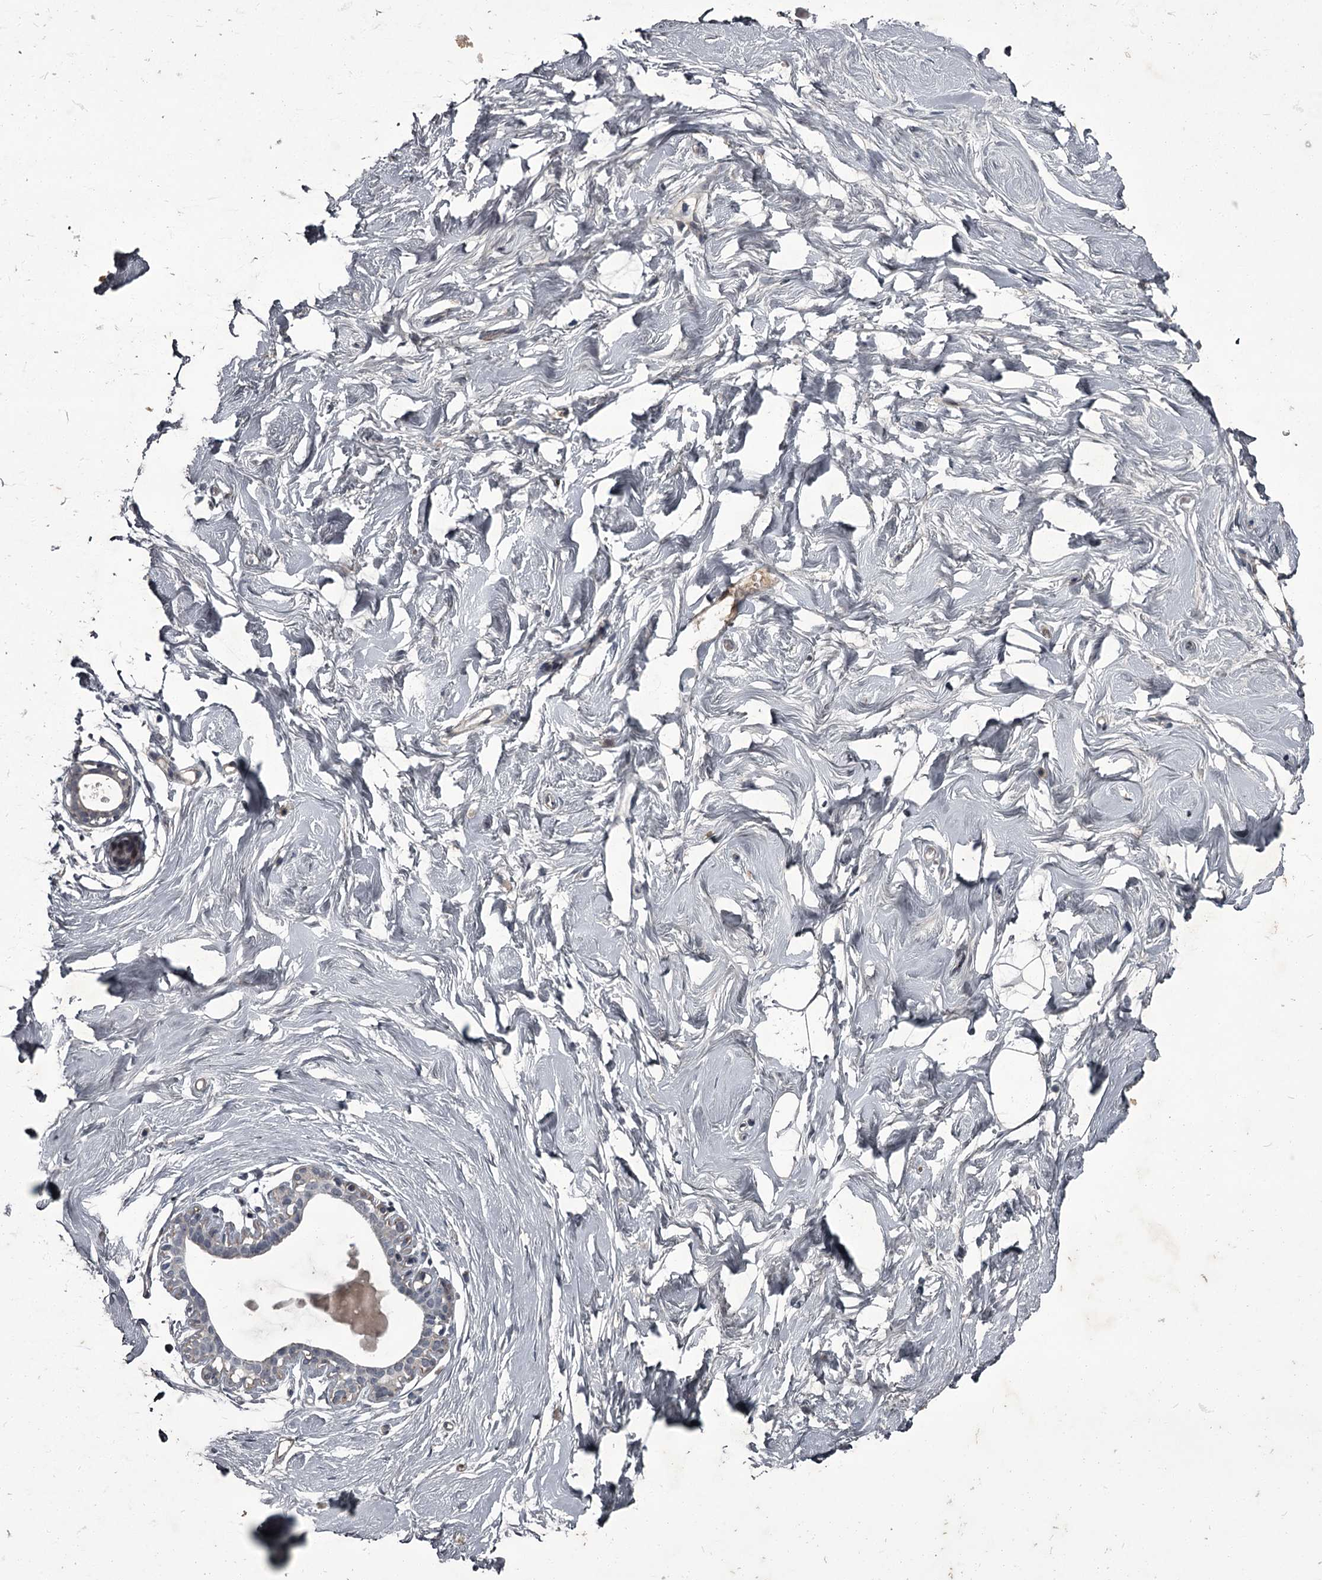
{"staining": {"intensity": "negative", "quantity": "none", "location": "none"}, "tissue": "breast", "cell_type": "Adipocytes", "image_type": "normal", "snomed": [{"axis": "morphology", "description": "Normal tissue, NOS"}, {"axis": "morphology", "description": "Adenoma, NOS"}, {"axis": "topography", "description": "Breast"}], "caption": "Immunohistochemical staining of benign breast displays no significant positivity in adipocytes.", "gene": "FLVCR2", "patient": {"sex": "female", "age": 23}}